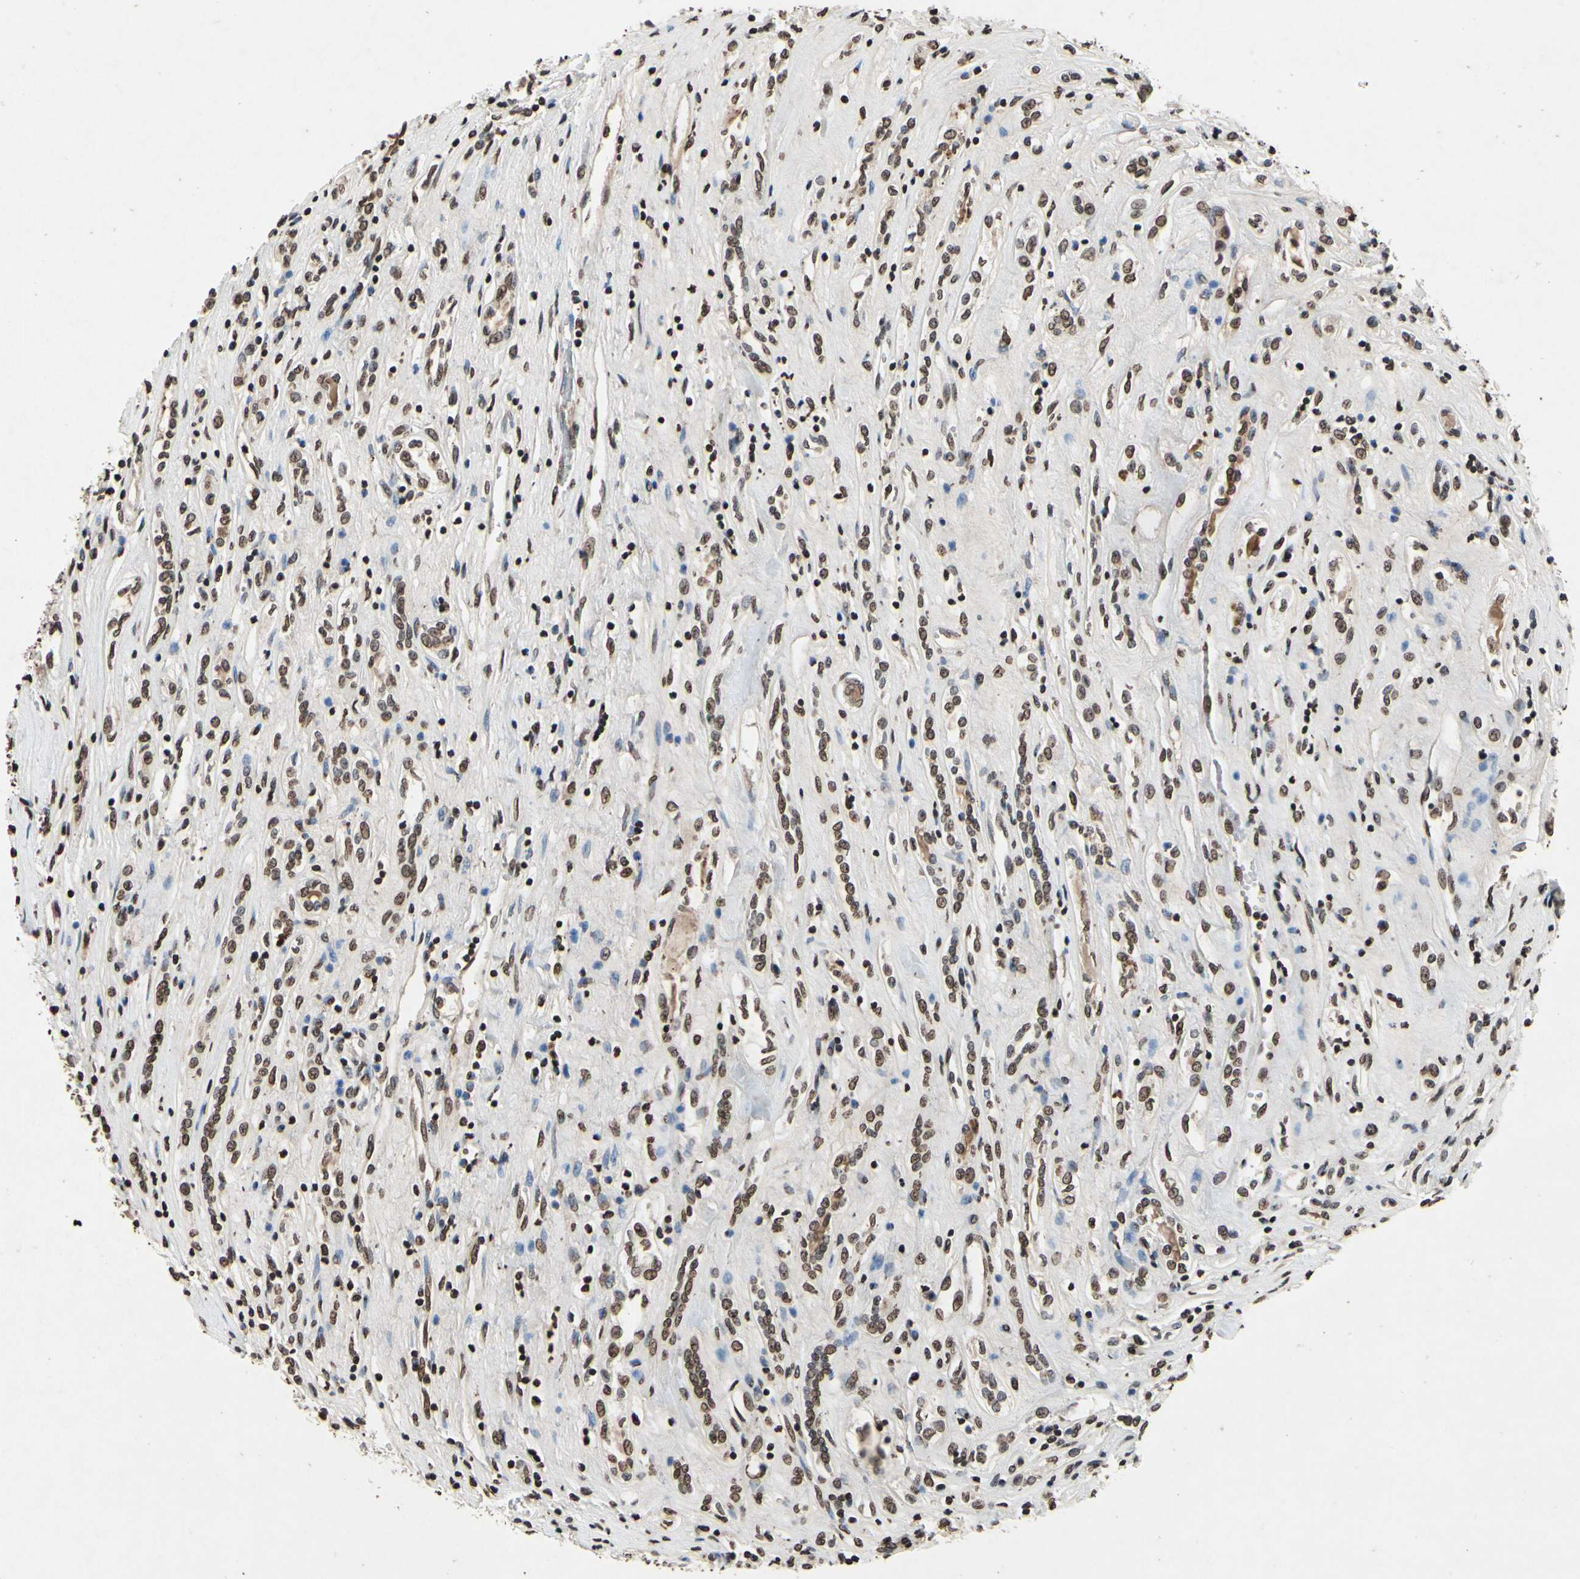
{"staining": {"intensity": "moderate", "quantity": ">75%", "location": "nuclear"}, "tissue": "renal cancer", "cell_type": "Tumor cells", "image_type": "cancer", "snomed": [{"axis": "morphology", "description": "Adenocarcinoma, NOS"}, {"axis": "topography", "description": "Kidney"}], "caption": "High-magnification brightfield microscopy of adenocarcinoma (renal) stained with DAB (brown) and counterstained with hematoxylin (blue). tumor cells exhibit moderate nuclear positivity is present in about>75% of cells.", "gene": "HIPK2", "patient": {"sex": "female", "age": 70}}